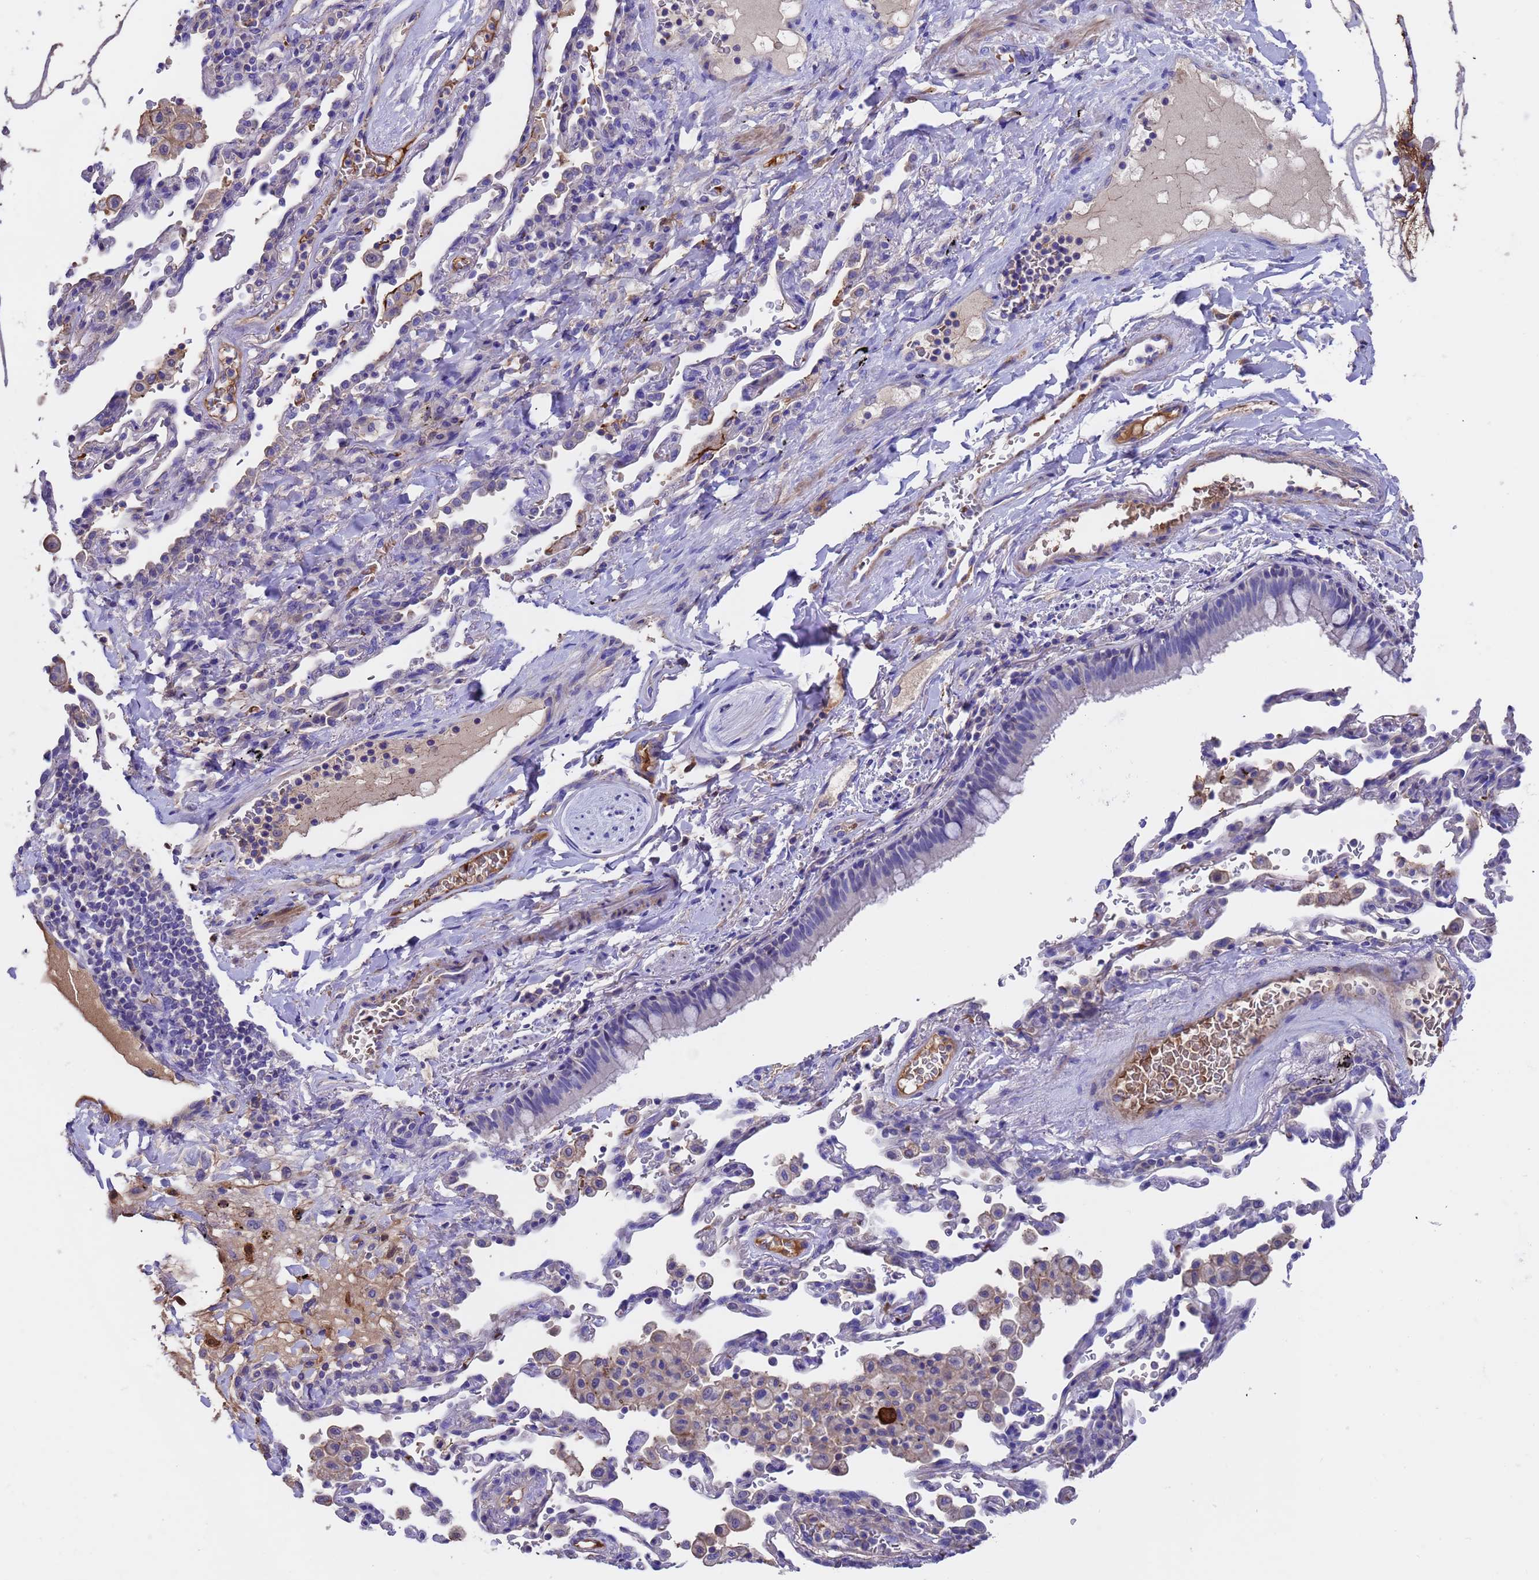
{"staining": {"intensity": "negative", "quantity": "none", "location": "none"}, "tissue": "nasopharynx", "cell_type": "Respiratory epithelial cells", "image_type": "normal", "snomed": [{"axis": "morphology", "description": "Normal tissue, NOS"}, {"axis": "topography", "description": "Nasopharynx"}], "caption": "High power microscopy histopathology image of an immunohistochemistry photomicrograph of benign nasopharynx, revealing no significant positivity in respiratory epithelial cells.", "gene": "ELP6", "patient": {"sex": "male", "age": 64}}